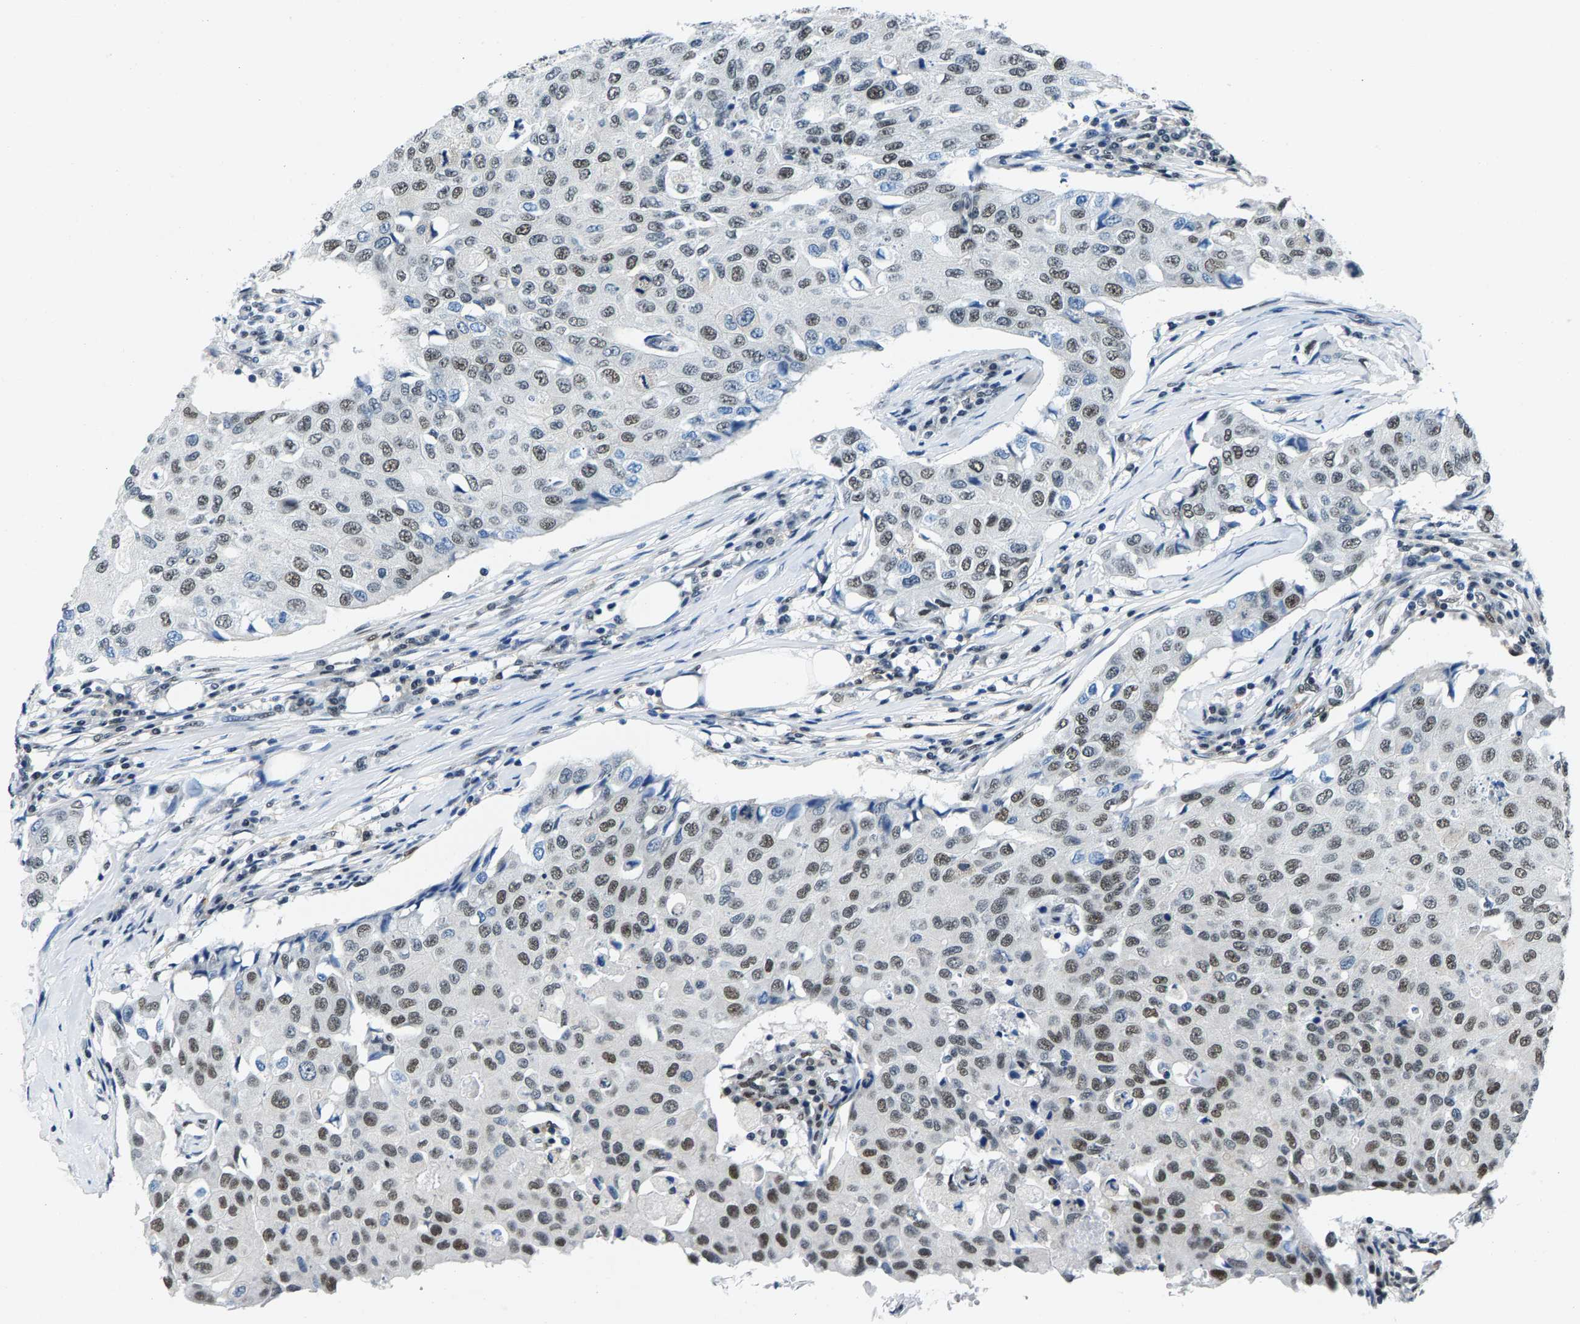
{"staining": {"intensity": "moderate", "quantity": "25%-75%", "location": "nuclear"}, "tissue": "breast cancer", "cell_type": "Tumor cells", "image_type": "cancer", "snomed": [{"axis": "morphology", "description": "Duct carcinoma"}, {"axis": "topography", "description": "Breast"}], "caption": "DAB immunohistochemical staining of breast cancer exhibits moderate nuclear protein positivity in approximately 25%-75% of tumor cells. Using DAB (brown) and hematoxylin (blue) stains, captured at high magnification using brightfield microscopy.", "gene": "ATF2", "patient": {"sex": "female", "age": 80}}